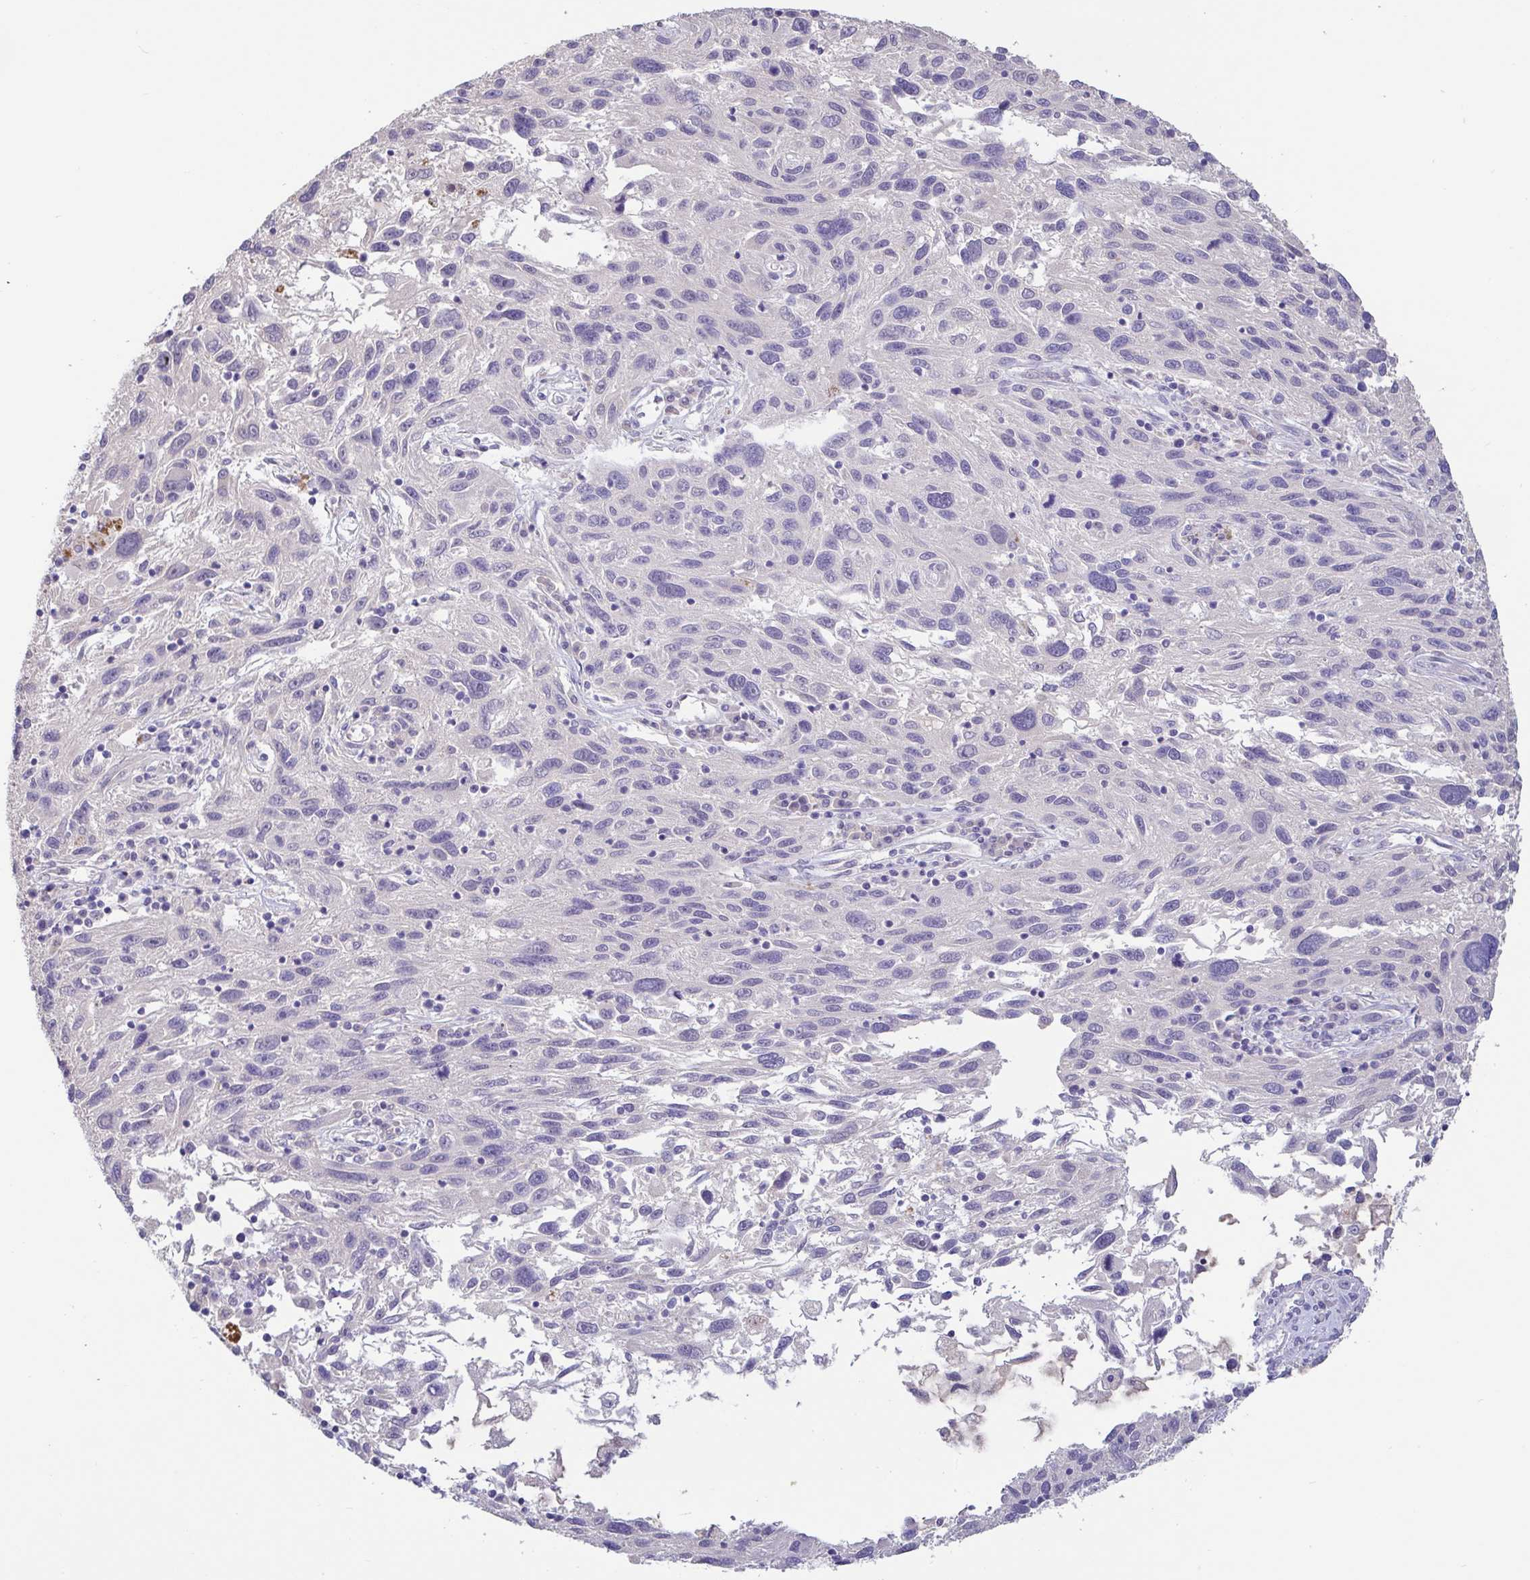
{"staining": {"intensity": "negative", "quantity": "none", "location": "none"}, "tissue": "melanoma", "cell_type": "Tumor cells", "image_type": "cancer", "snomed": [{"axis": "morphology", "description": "Malignant melanoma, NOS"}, {"axis": "topography", "description": "Skin"}], "caption": "A high-resolution histopathology image shows immunohistochemistry (IHC) staining of melanoma, which reveals no significant staining in tumor cells. (DAB (3,3'-diaminobenzidine) immunohistochemistry with hematoxylin counter stain).", "gene": "PYGM", "patient": {"sex": "male", "age": 53}}